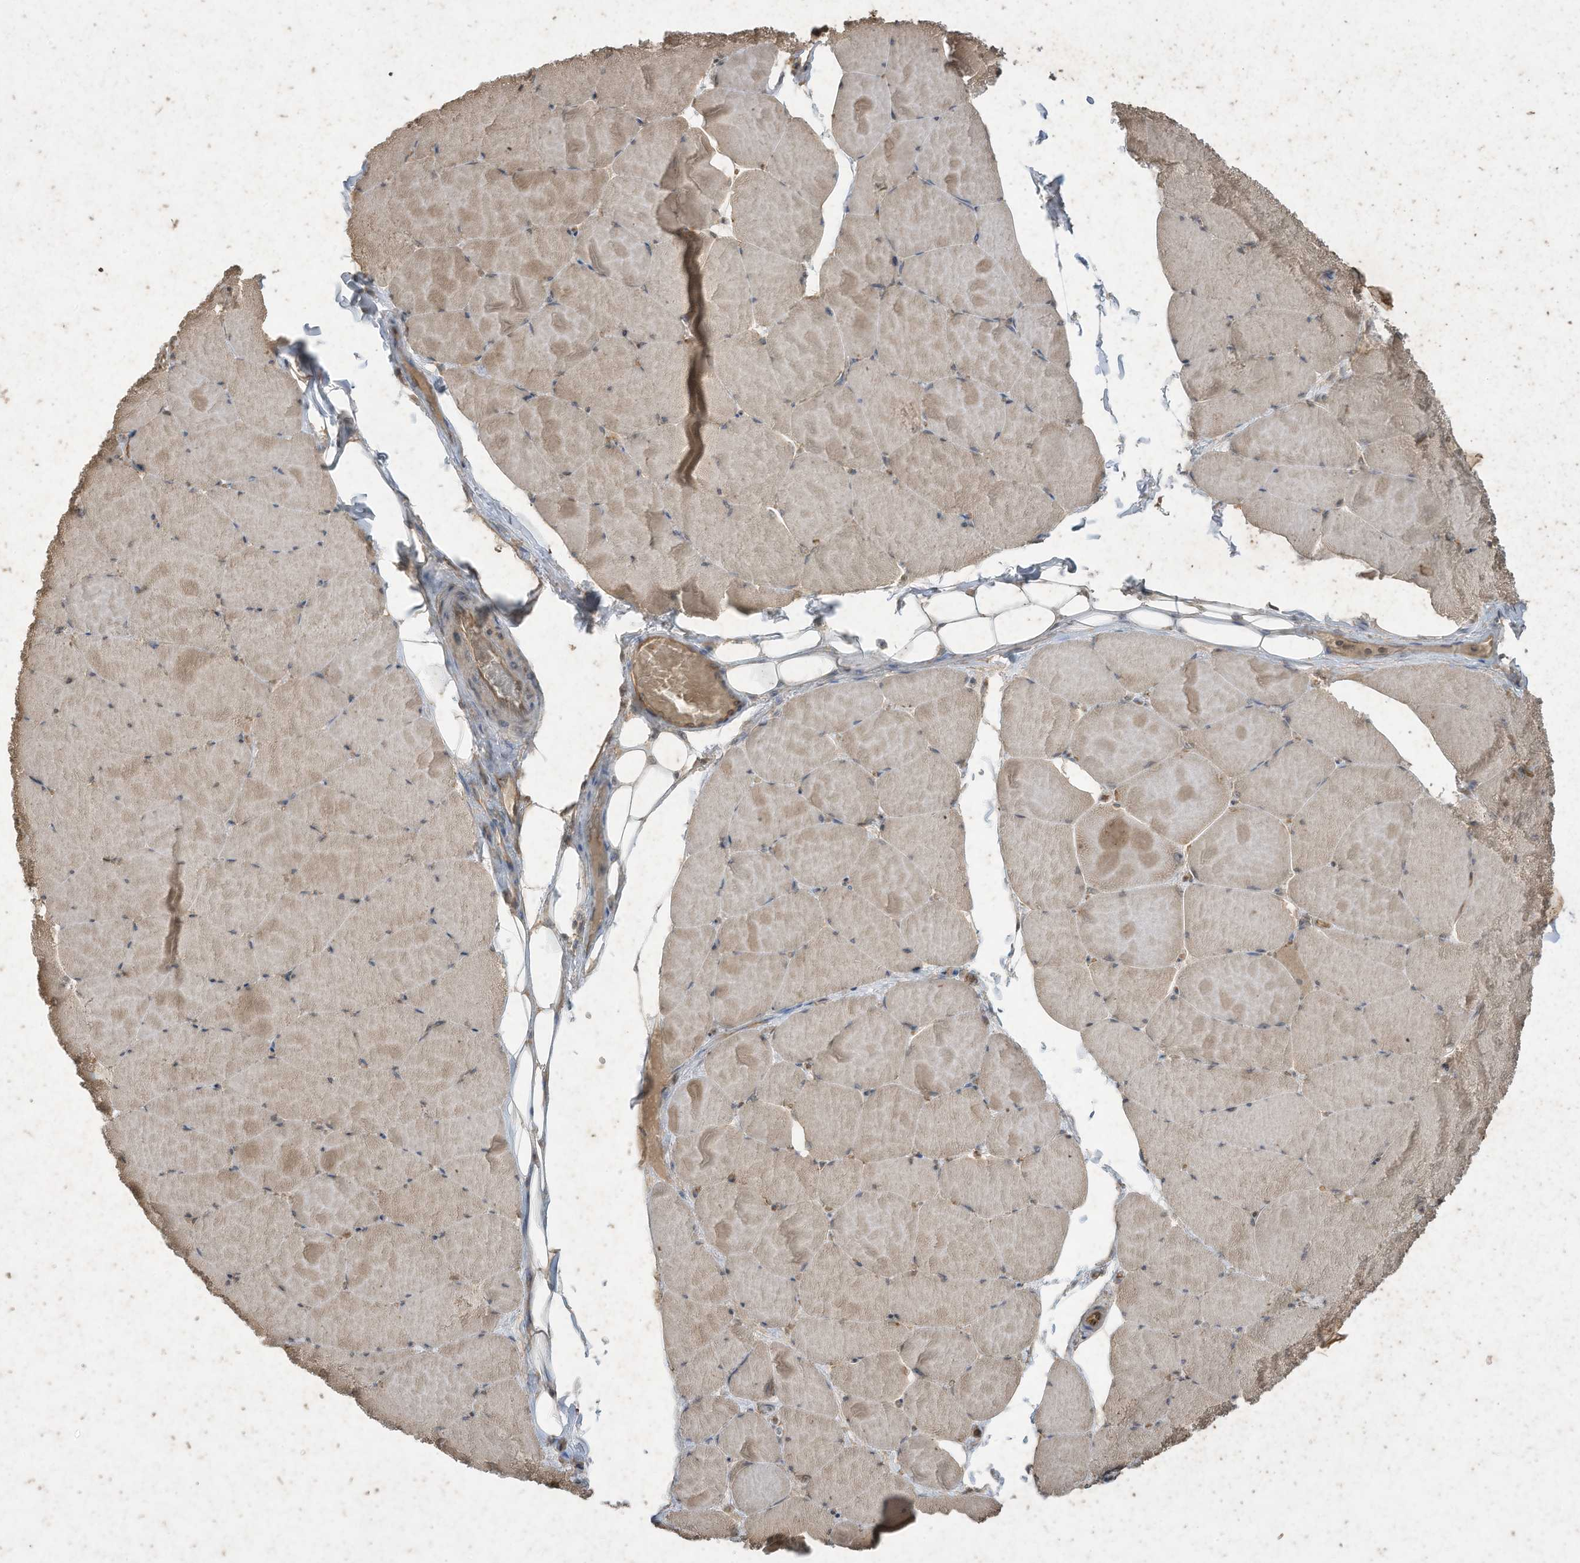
{"staining": {"intensity": "weak", "quantity": "25%-75%", "location": "cytoplasmic/membranous"}, "tissue": "skeletal muscle", "cell_type": "Myocytes", "image_type": "normal", "snomed": [{"axis": "morphology", "description": "Normal tissue, NOS"}, {"axis": "topography", "description": "Skeletal muscle"}, {"axis": "topography", "description": "Head-Neck"}], "caption": "Immunohistochemistry photomicrograph of unremarkable human skeletal muscle stained for a protein (brown), which demonstrates low levels of weak cytoplasmic/membranous staining in about 25%-75% of myocytes.", "gene": "MATN2", "patient": {"sex": "male", "age": 66}}